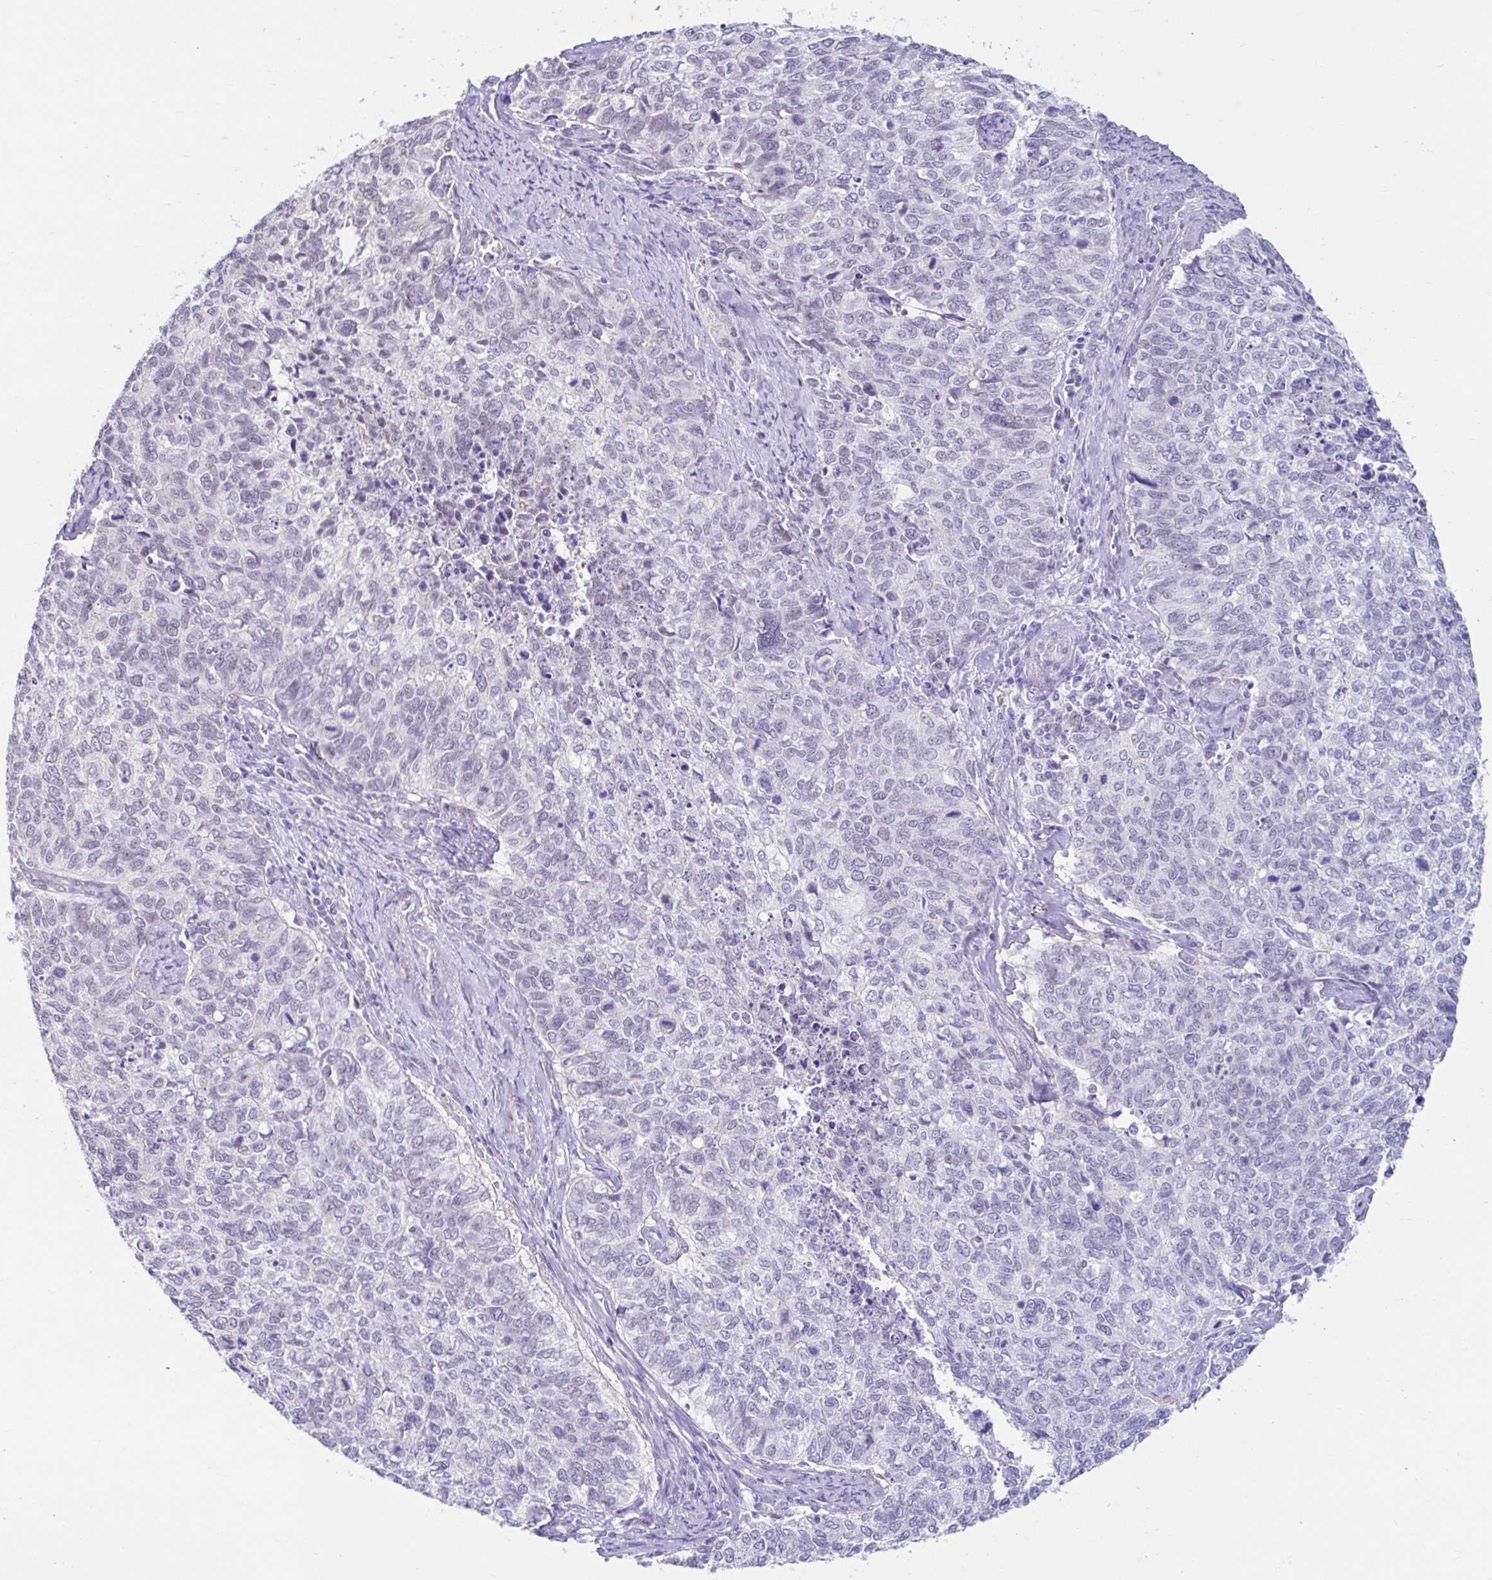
{"staining": {"intensity": "negative", "quantity": "none", "location": "none"}, "tissue": "cervical cancer", "cell_type": "Tumor cells", "image_type": "cancer", "snomed": [{"axis": "morphology", "description": "Adenocarcinoma, NOS"}, {"axis": "topography", "description": "Cervix"}], "caption": "IHC of adenocarcinoma (cervical) demonstrates no positivity in tumor cells.", "gene": "DCAF17", "patient": {"sex": "female", "age": 63}}